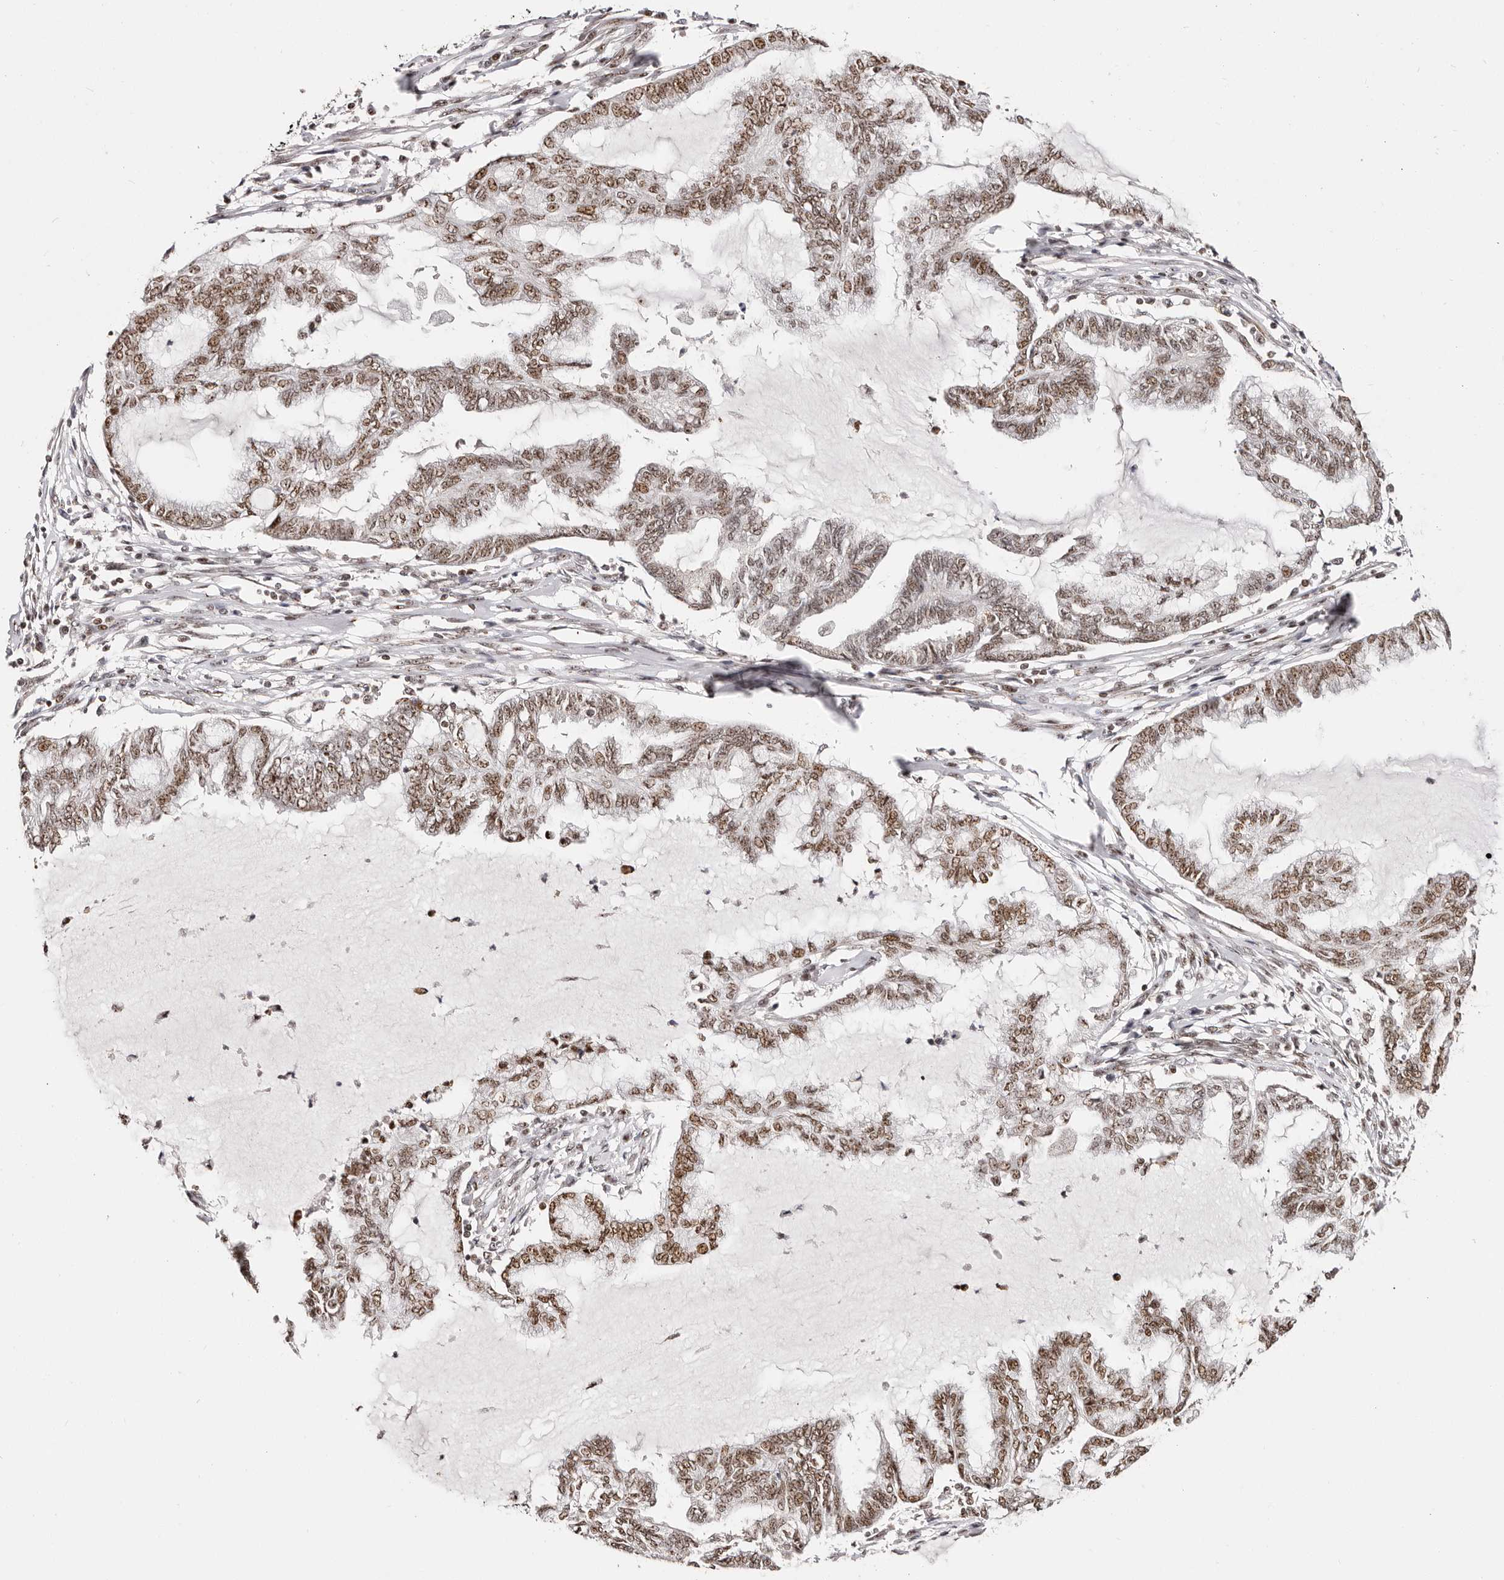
{"staining": {"intensity": "moderate", "quantity": ">75%", "location": "nuclear"}, "tissue": "endometrial cancer", "cell_type": "Tumor cells", "image_type": "cancer", "snomed": [{"axis": "morphology", "description": "Adenocarcinoma, NOS"}, {"axis": "topography", "description": "Endometrium"}], "caption": "Protein positivity by immunohistochemistry exhibits moderate nuclear expression in approximately >75% of tumor cells in endometrial cancer. (DAB (3,3'-diaminobenzidine) = brown stain, brightfield microscopy at high magnification).", "gene": "IQGAP3", "patient": {"sex": "female", "age": 86}}